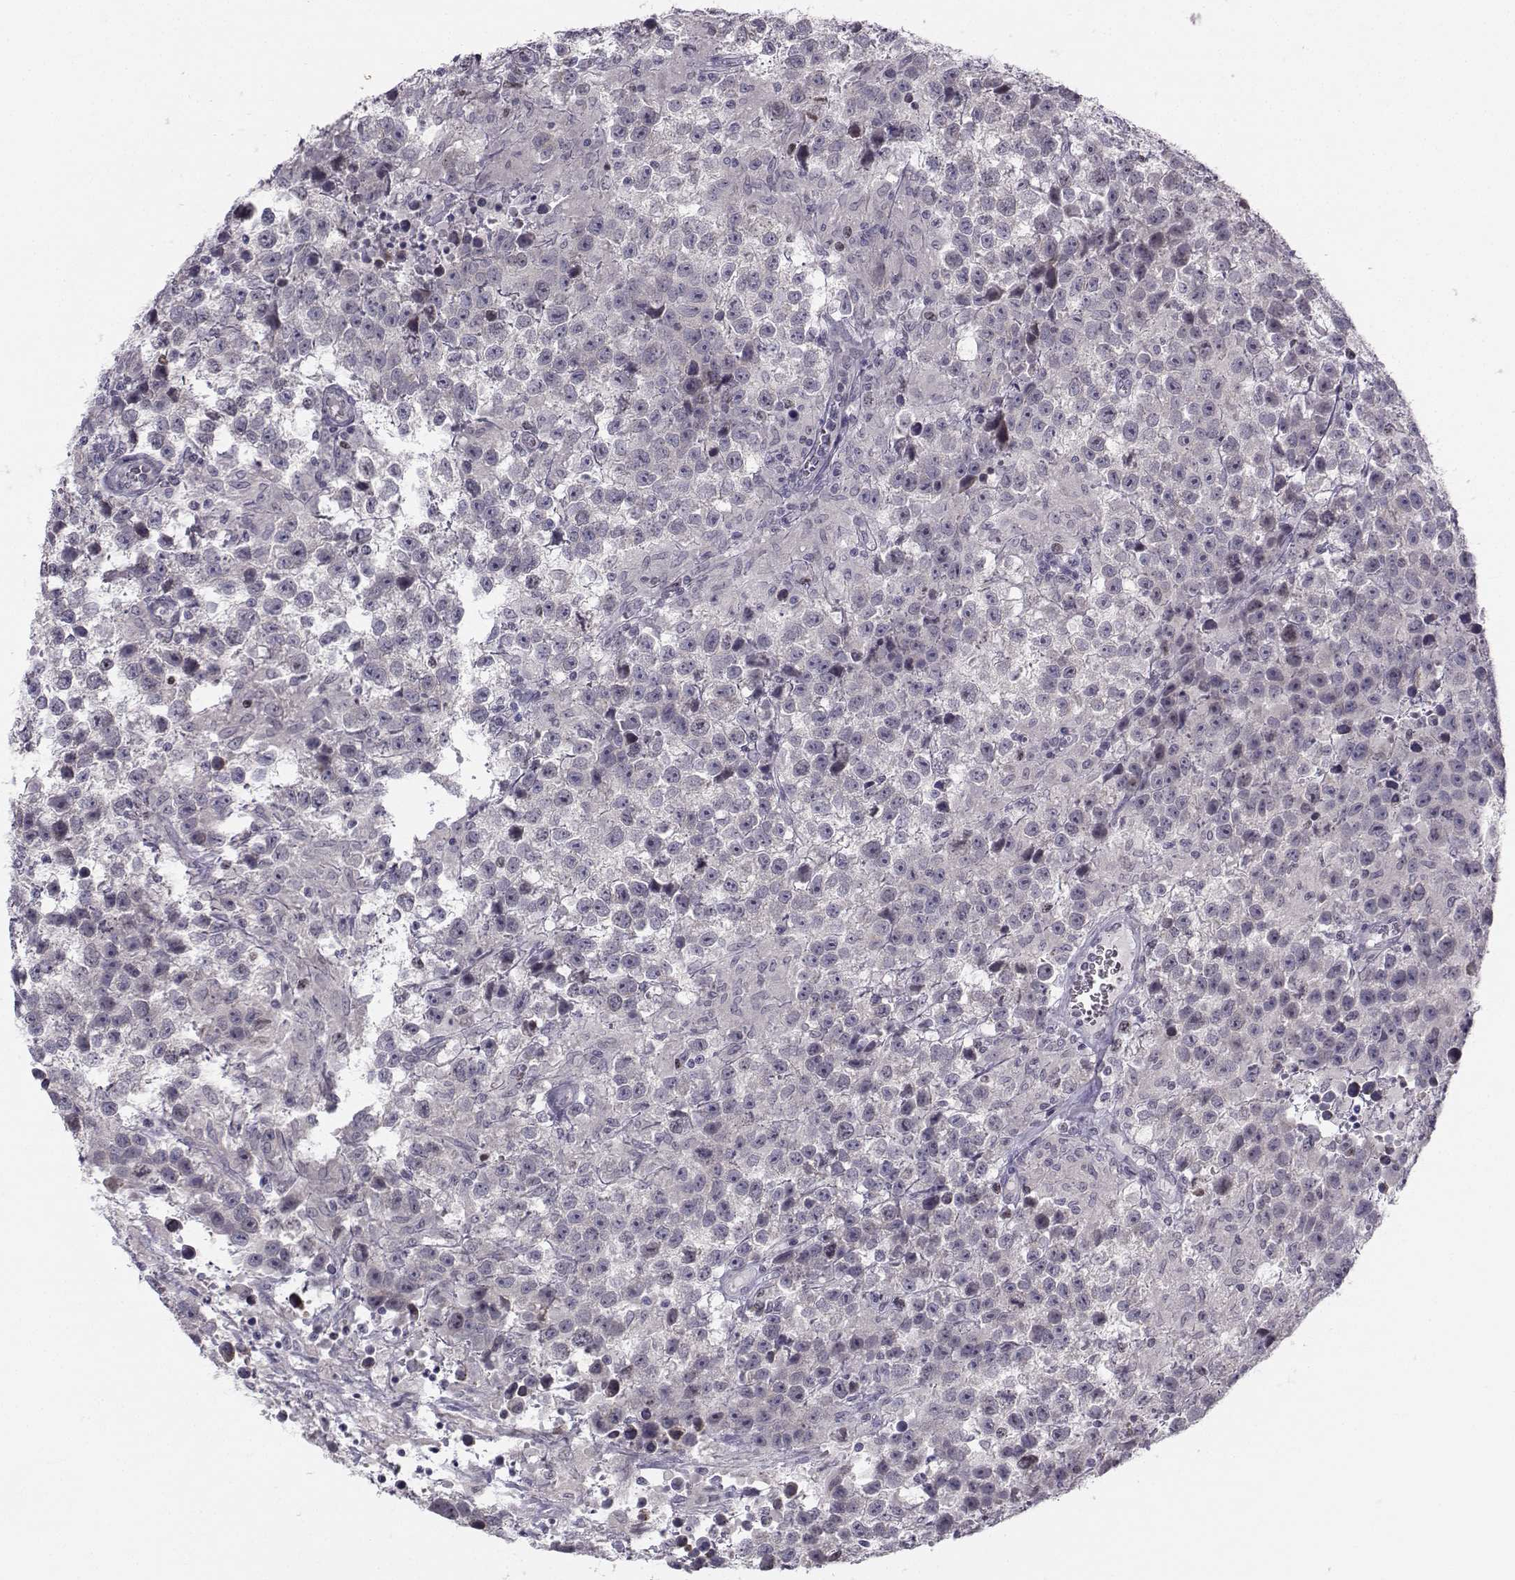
{"staining": {"intensity": "negative", "quantity": "none", "location": "none"}, "tissue": "testis cancer", "cell_type": "Tumor cells", "image_type": "cancer", "snomed": [{"axis": "morphology", "description": "Seminoma, NOS"}, {"axis": "topography", "description": "Testis"}], "caption": "The micrograph exhibits no staining of tumor cells in seminoma (testis).", "gene": "LRP8", "patient": {"sex": "male", "age": 43}}